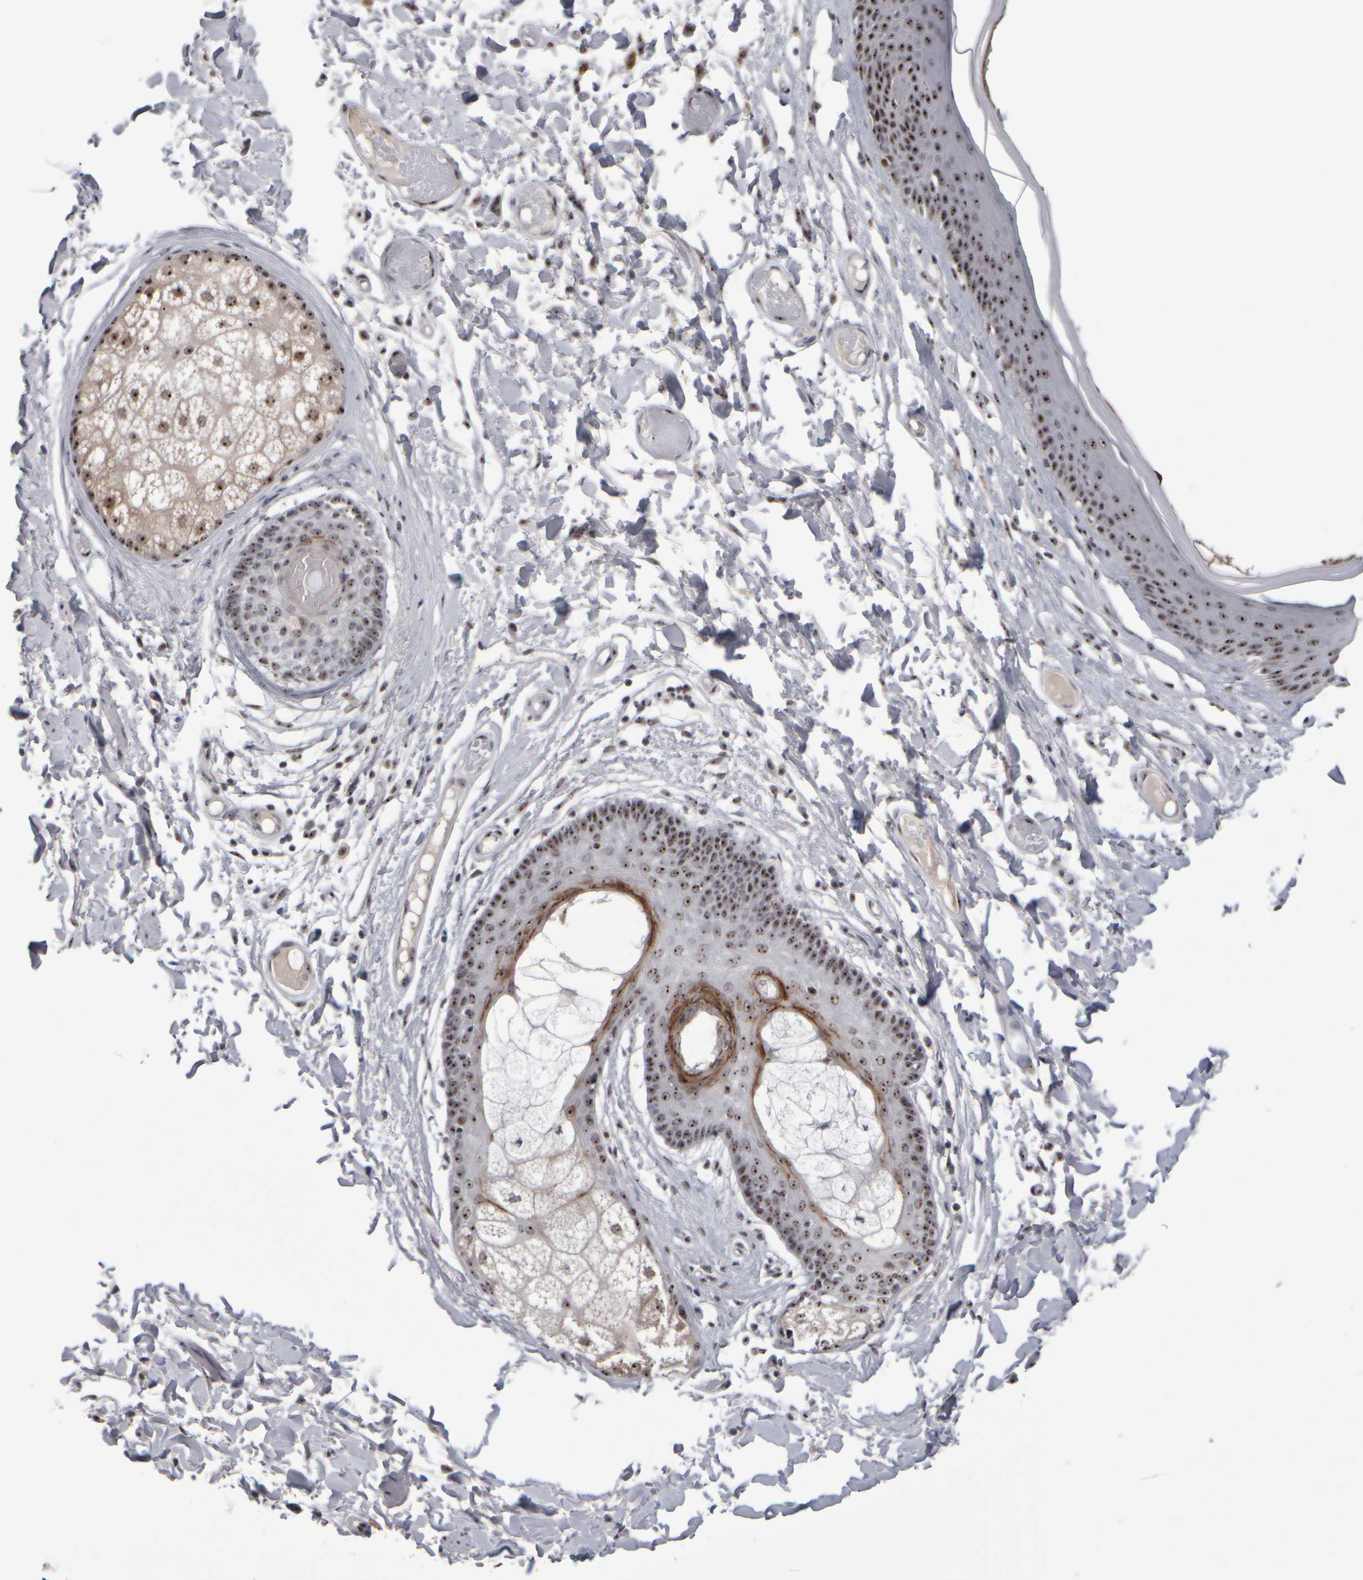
{"staining": {"intensity": "strong", "quantity": ">75%", "location": "cytoplasmic/membranous,nuclear"}, "tissue": "skin", "cell_type": "Epidermal cells", "image_type": "normal", "snomed": [{"axis": "morphology", "description": "Normal tissue, NOS"}, {"axis": "topography", "description": "Vulva"}], "caption": "Epidermal cells reveal strong cytoplasmic/membranous,nuclear expression in about >75% of cells in normal skin. The staining was performed using DAB to visualize the protein expression in brown, while the nuclei were stained in blue with hematoxylin (Magnification: 20x).", "gene": "SURF6", "patient": {"sex": "female", "age": 73}}